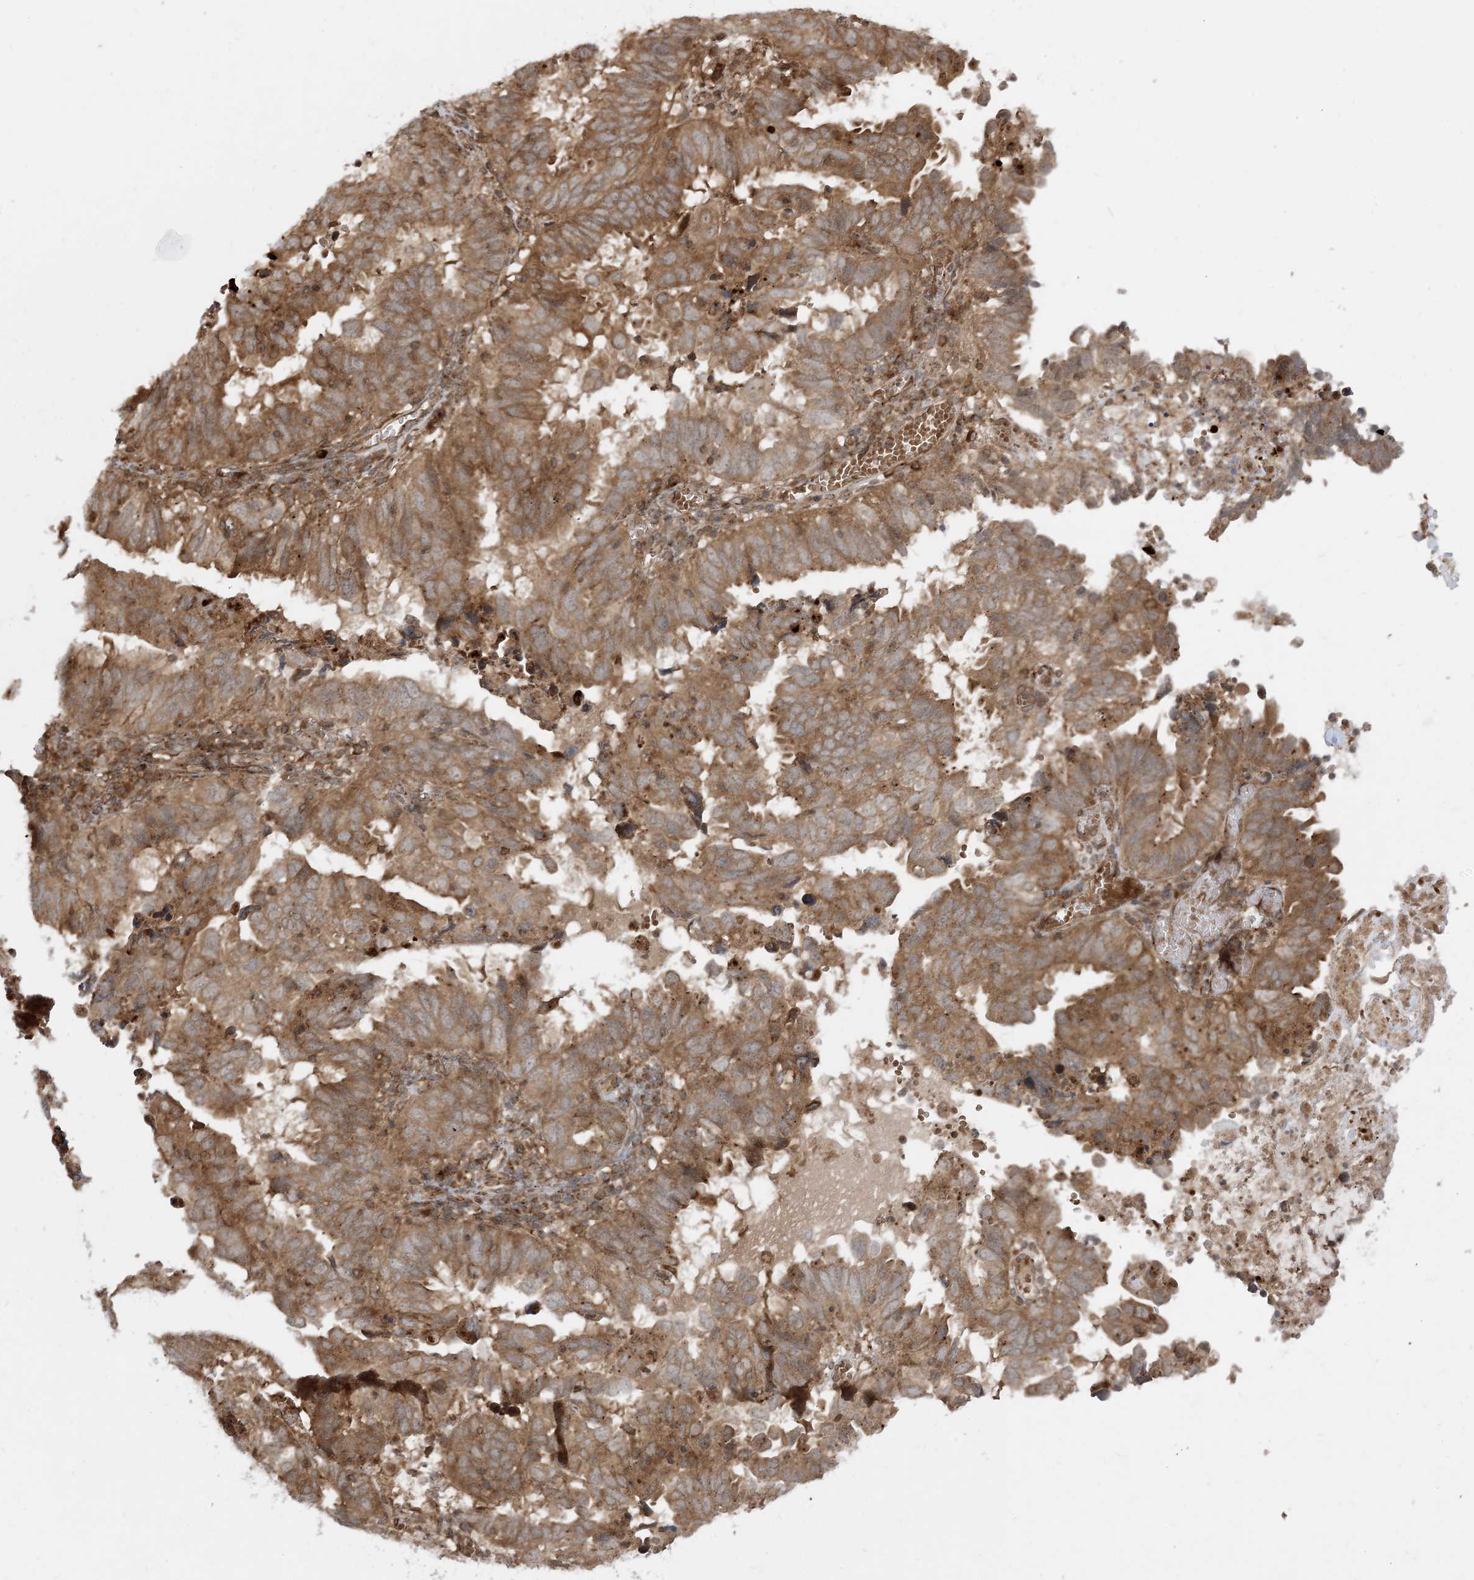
{"staining": {"intensity": "moderate", "quantity": ">75%", "location": "cytoplasmic/membranous"}, "tissue": "endometrial cancer", "cell_type": "Tumor cells", "image_type": "cancer", "snomed": [{"axis": "morphology", "description": "Adenocarcinoma, NOS"}, {"axis": "topography", "description": "Uterus"}], "caption": "A medium amount of moderate cytoplasmic/membranous staining is seen in about >75% of tumor cells in endometrial cancer tissue. The staining was performed using DAB (3,3'-diaminobenzidine) to visualize the protein expression in brown, while the nuclei were stained in blue with hematoxylin (Magnification: 20x).", "gene": "CASP4", "patient": {"sex": "female", "age": 77}}